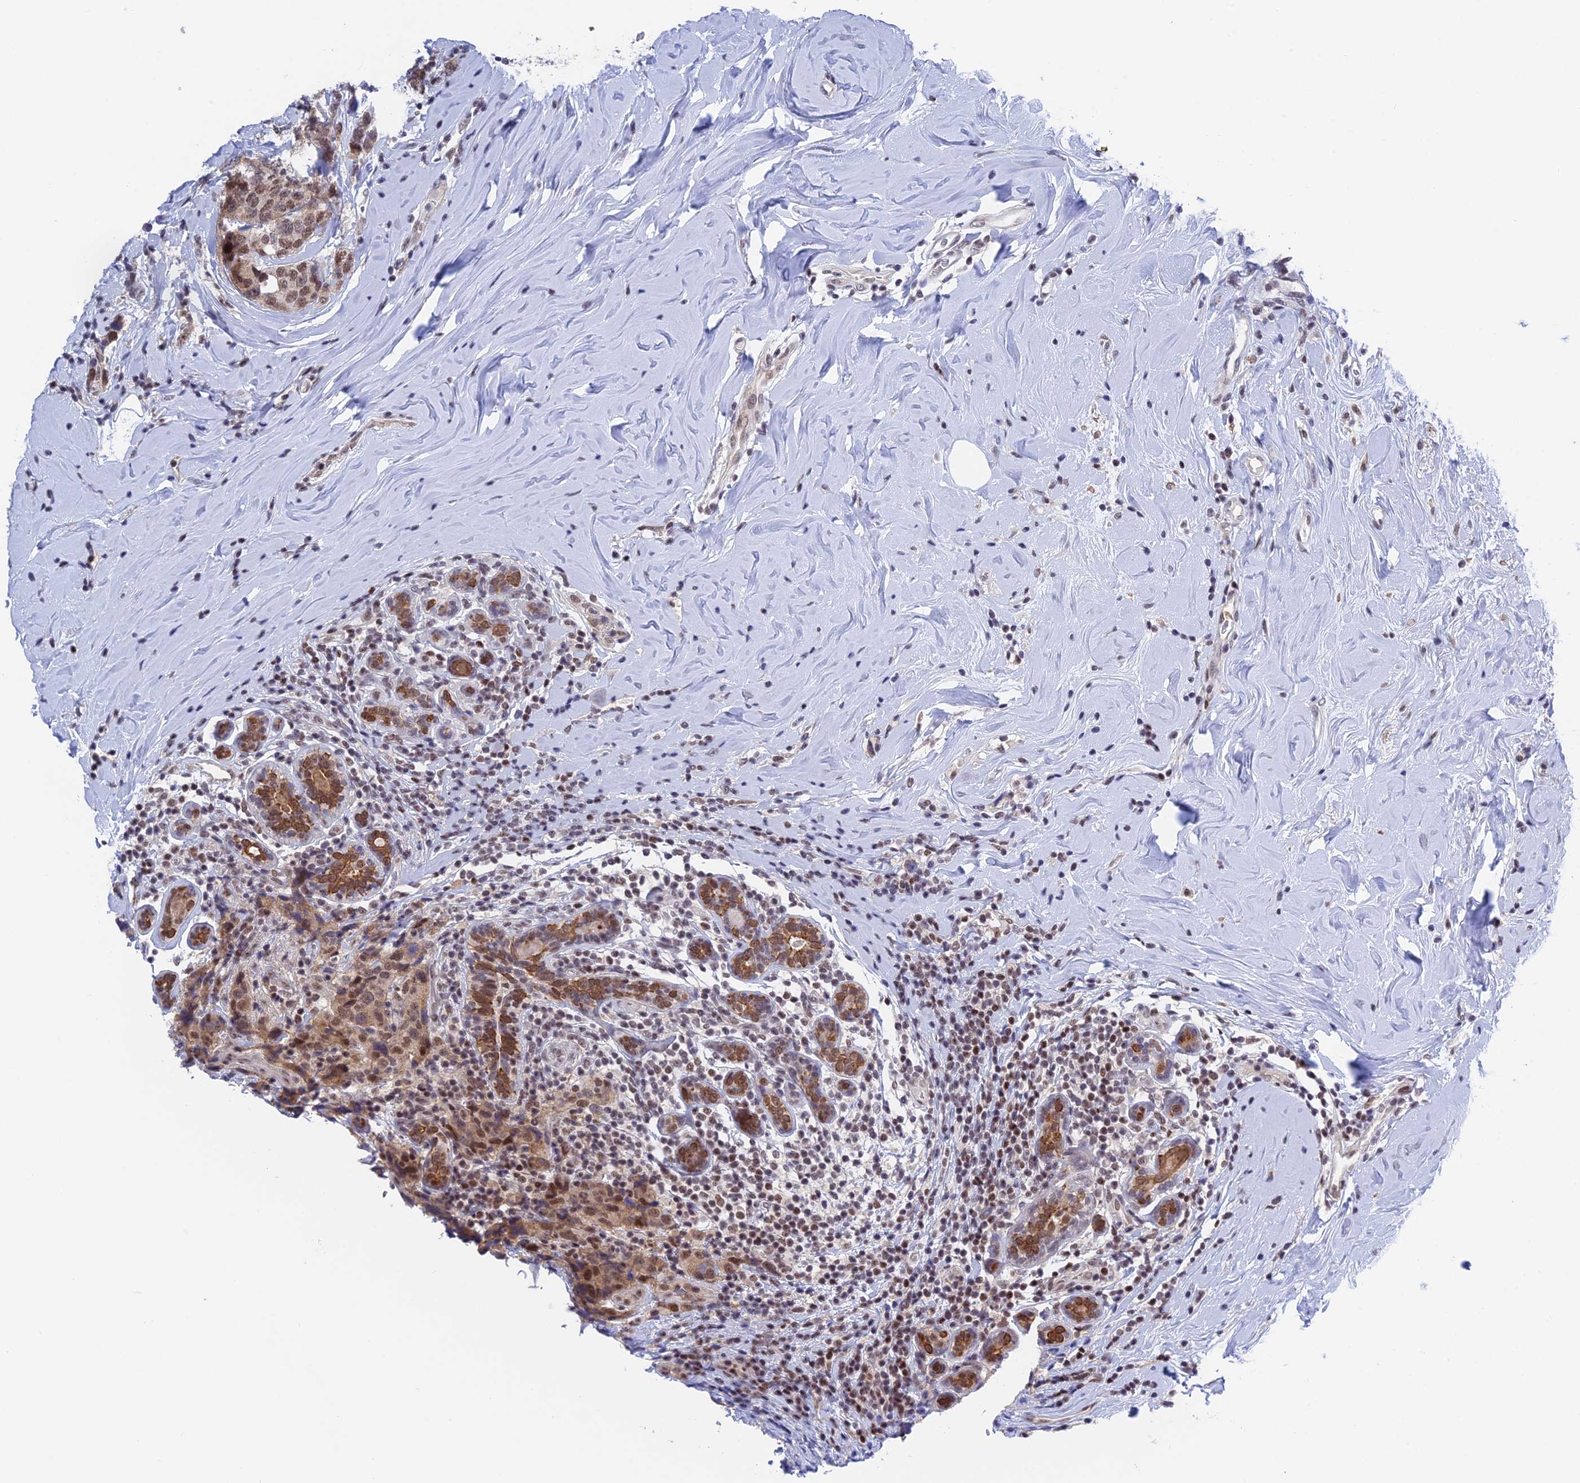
{"staining": {"intensity": "moderate", "quantity": "25%-75%", "location": "cytoplasmic/membranous,nuclear"}, "tissue": "breast cancer", "cell_type": "Tumor cells", "image_type": "cancer", "snomed": [{"axis": "morphology", "description": "Lobular carcinoma"}, {"axis": "topography", "description": "Breast"}], "caption": "Immunohistochemical staining of breast lobular carcinoma exhibits medium levels of moderate cytoplasmic/membranous and nuclear positivity in approximately 25%-75% of tumor cells.", "gene": "TCEA1", "patient": {"sex": "female", "age": 59}}